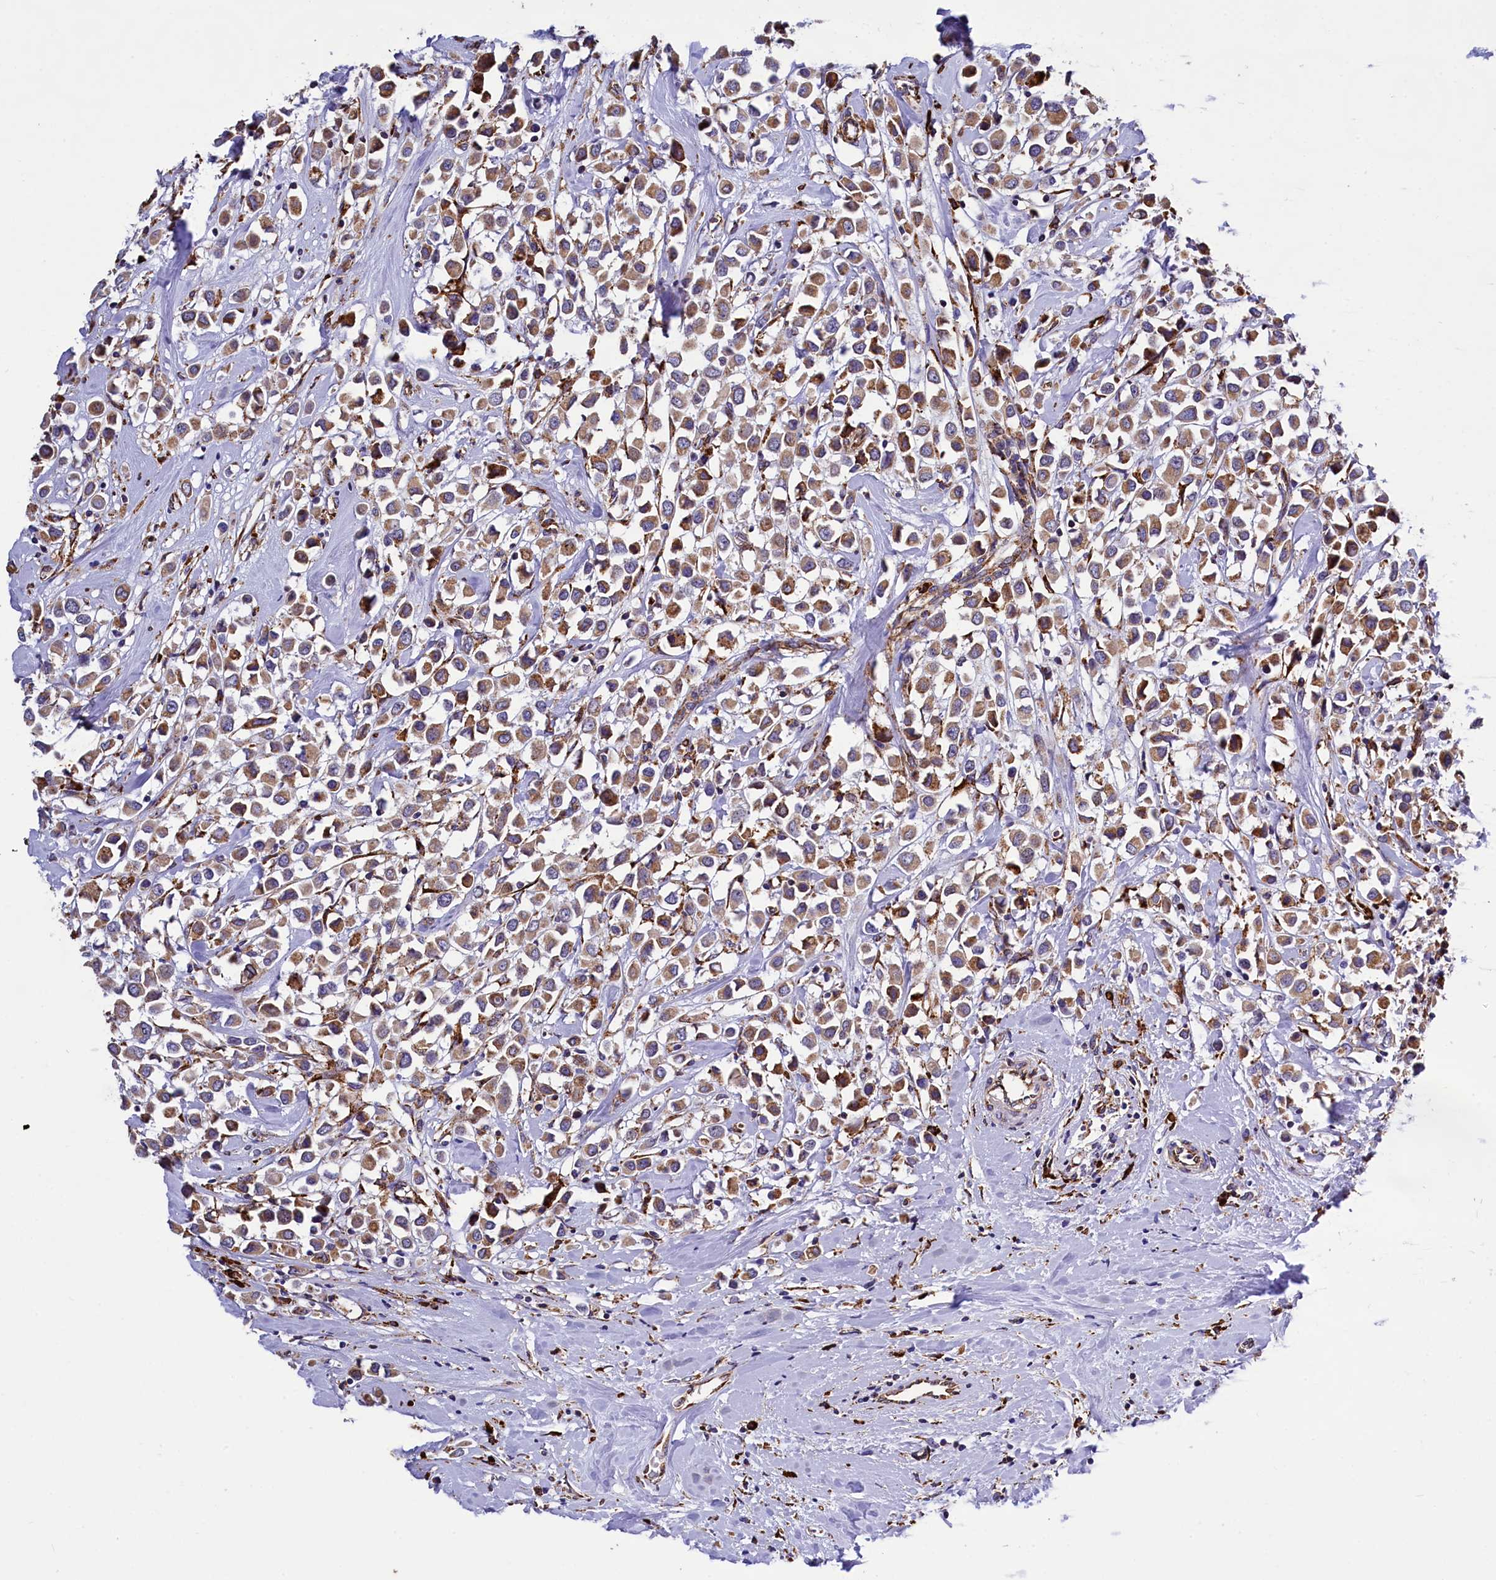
{"staining": {"intensity": "moderate", "quantity": "25%-75%", "location": "cytoplasmic/membranous"}, "tissue": "breast cancer", "cell_type": "Tumor cells", "image_type": "cancer", "snomed": [{"axis": "morphology", "description": "Duct carcinoma"}, {"axis": "topography", "description": "Breast"}], "caption": "High-power microscopy captured an immunohistochemistry (IHC) micrograph of intraductal carcinoma (breast), revealing moderate cytoplasmic/membranous expression in about 25%-75% of tumor cells.", "gene": "CAPS2", "patient": {"sex": "female", "age": 61}}